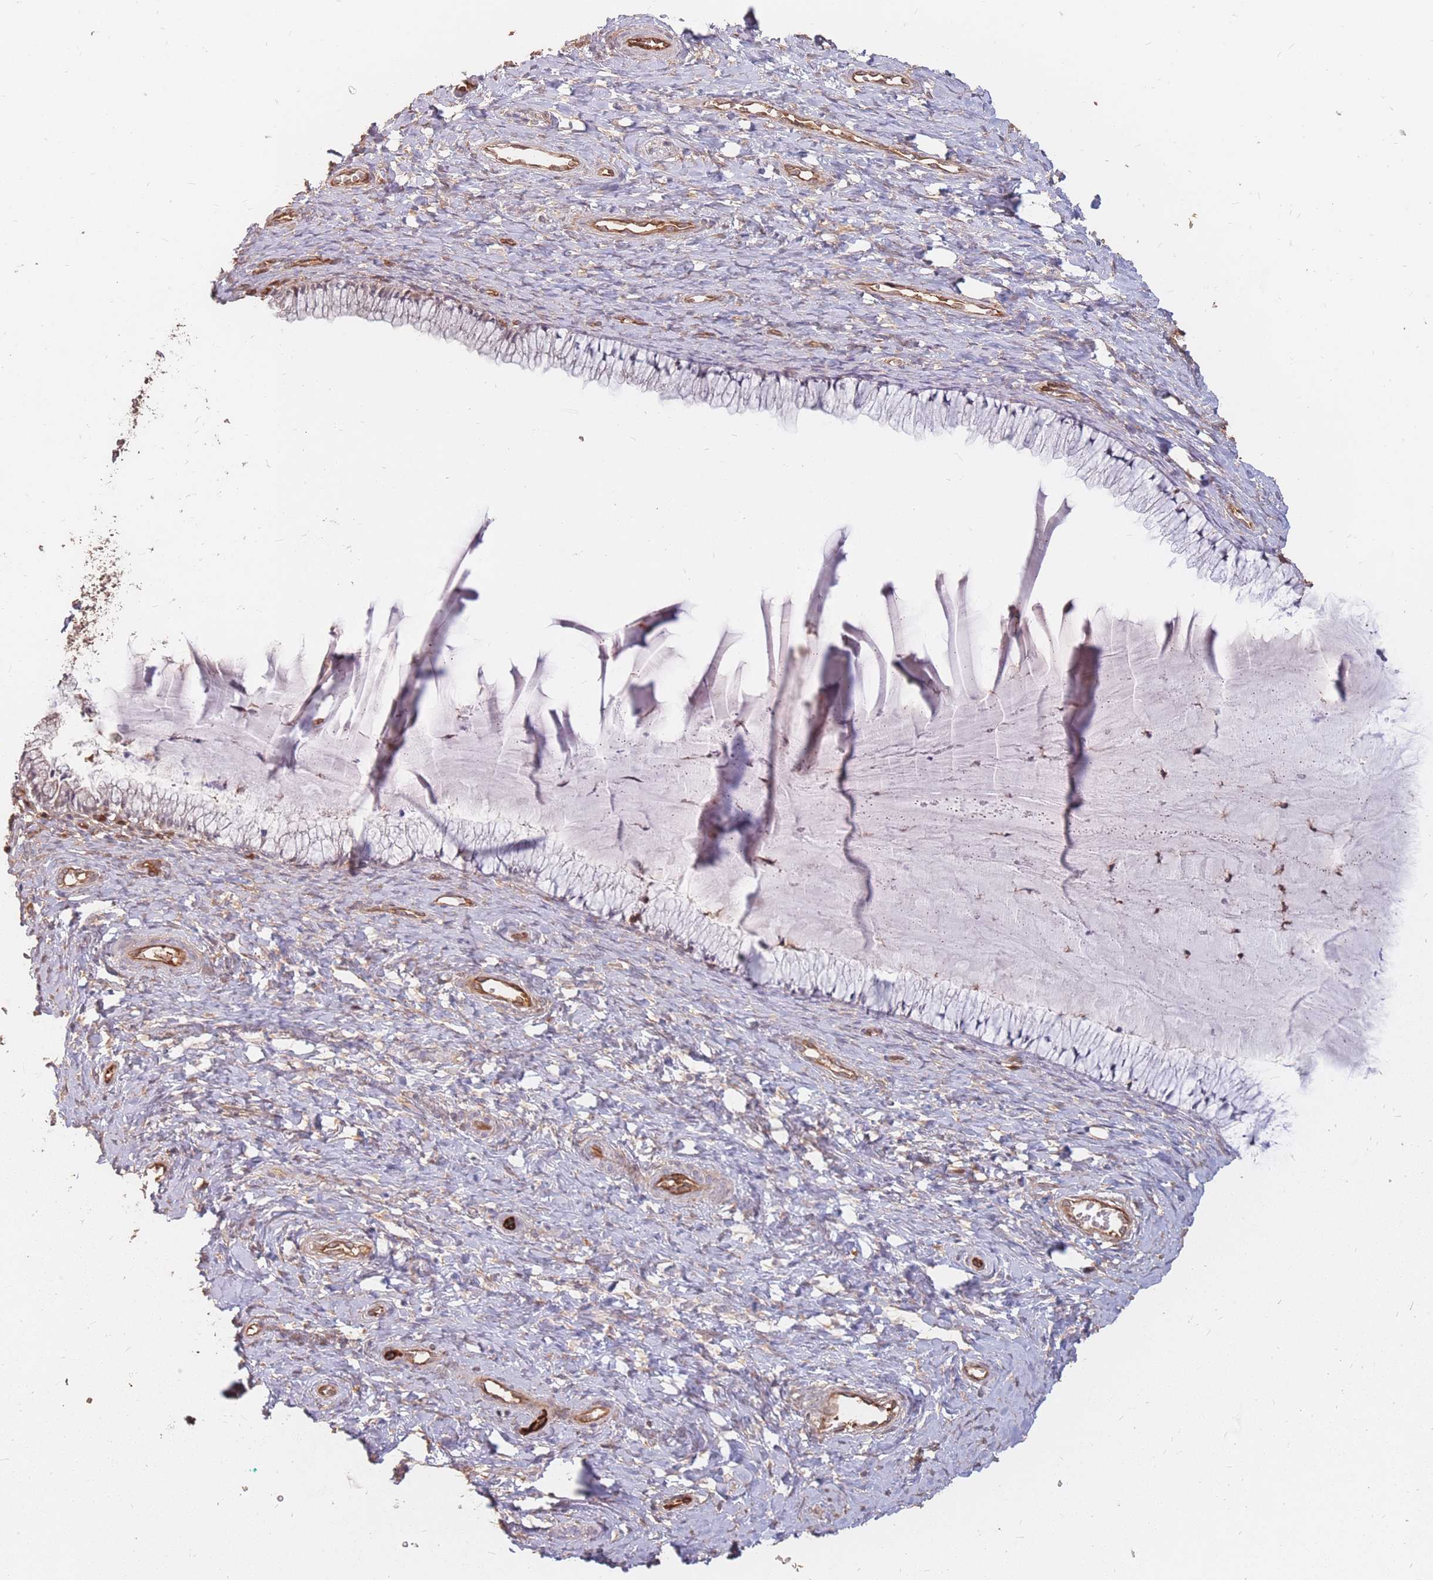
{"staining": {"intensity": "moderate", "quantity": "25%-75%", "location": "cytoplasmic/membranous"}, "tissue": "cervix", "cell_type": "Glandular cells", "image_type": "normal", "snomed": [{"axis": "morphology", "description": "Normal tissue, NOS"}, {"axis": "topography", "description": "Cervix"}], "caption": "Human cervix stained with a protein marker reveals moderate staining in glandular cells.", "gene": "PLS3", "patient": {"sex": "female", "age": 36}}